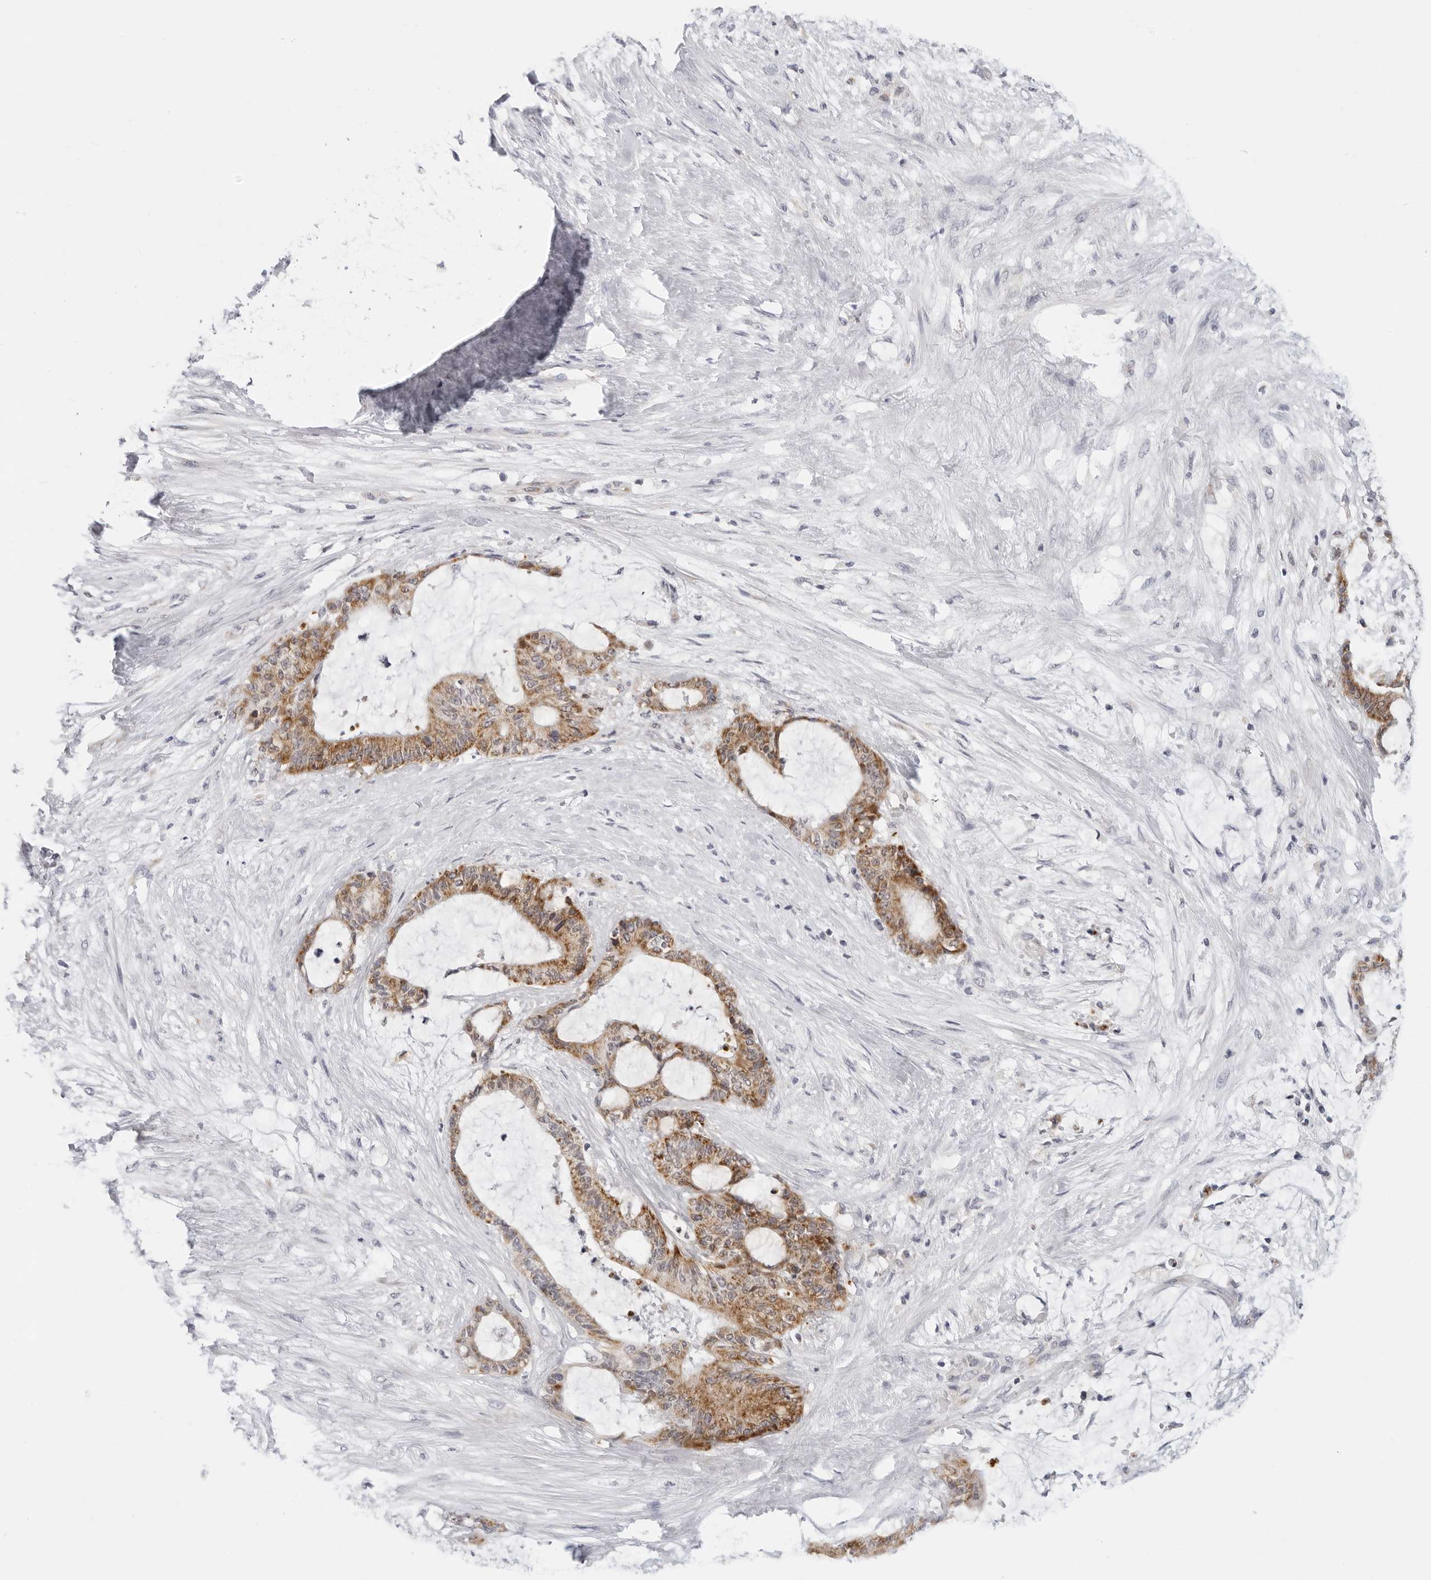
{"staining": {"intensity": "strong", "quantity": ">75%", "location": "cytoplasmic/membranous"}, "tissue": "liver cancer", "cell_type": "Tumor cells", "image_type": "cancer", "snomed": [{"axis": "morphology", "description": "Normal tissue, NOS"}, {"axis": "morphology", "description": "Cholangiocarcinoma"}, {"axis": "topography", "description": "Liver"}, {"axis": "topography", "description": "Peripheral nerve tissue"}], "caption": "Immunohistochemical staining of cholangiocarcinoma (liver) reveals high levels of strong cytoplasmic/membranous staining in about >75% of tumor cells. Using DAB (brown) and hematoxylin (blue) stains, captured at high magnification using brightfield microscopy.", "gene": "CIART", "patient": {"sex": "female", "age": 73}}